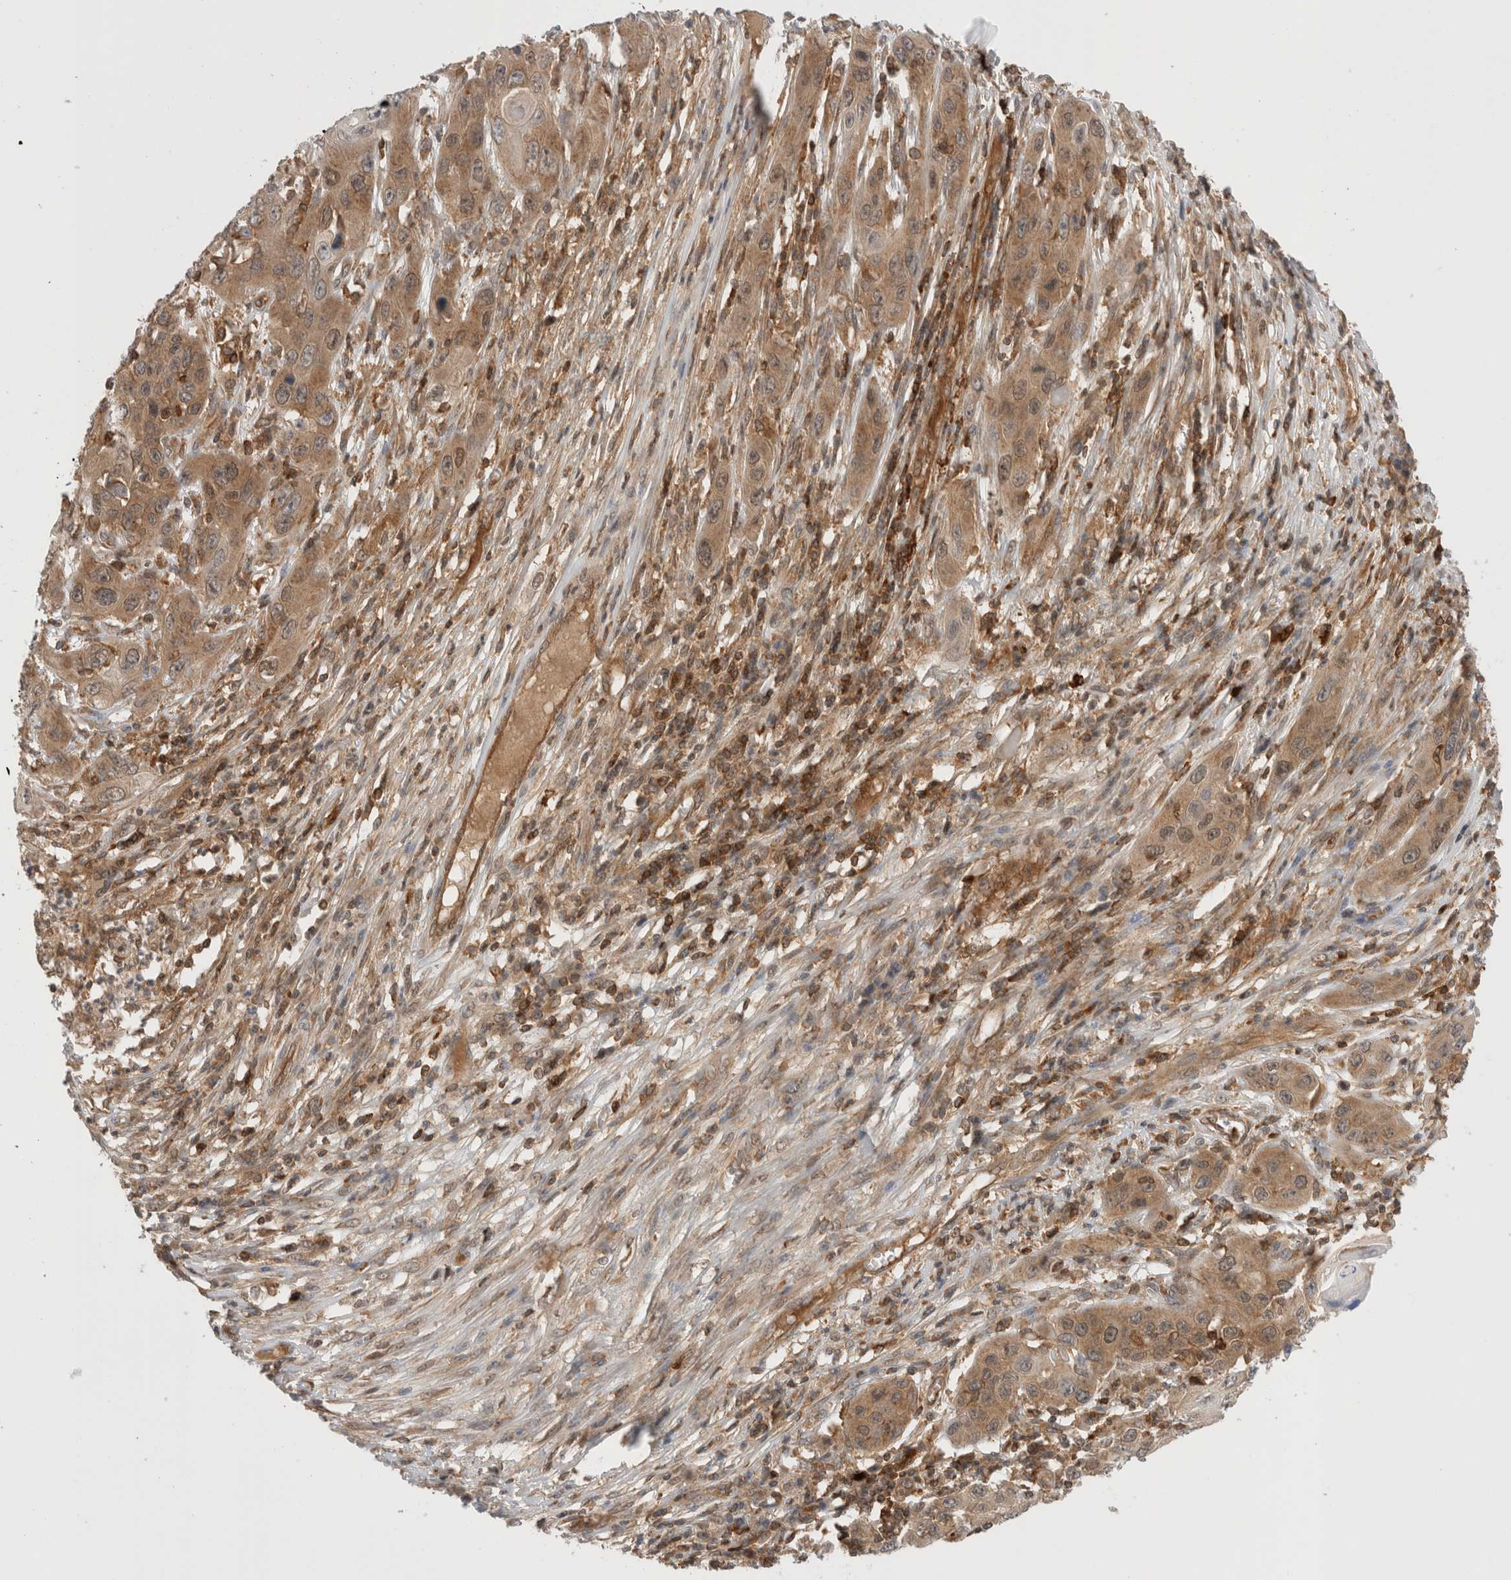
{"staining": {"intensity": "moderate", "quantity": ">75%", "location": "cytoplasmic/membranous"}, "tissue": "skin cancer", "cell_type": "Tumor cells", "image_type": "cancer", "snomed": [{"axis": "morphology", "description": "Squamous cell carcinoma, NOS"}, {"axis": "topography", "description": "Skin"}], "caption": "Skin cancer stained with immunohistochemistry (IHC) demonstrates moderate cytoplasmic/membranous expression in about >75% of tumor cells.", "gene": "NFKB1", "patient": {"sex": "male", "age": 55}}